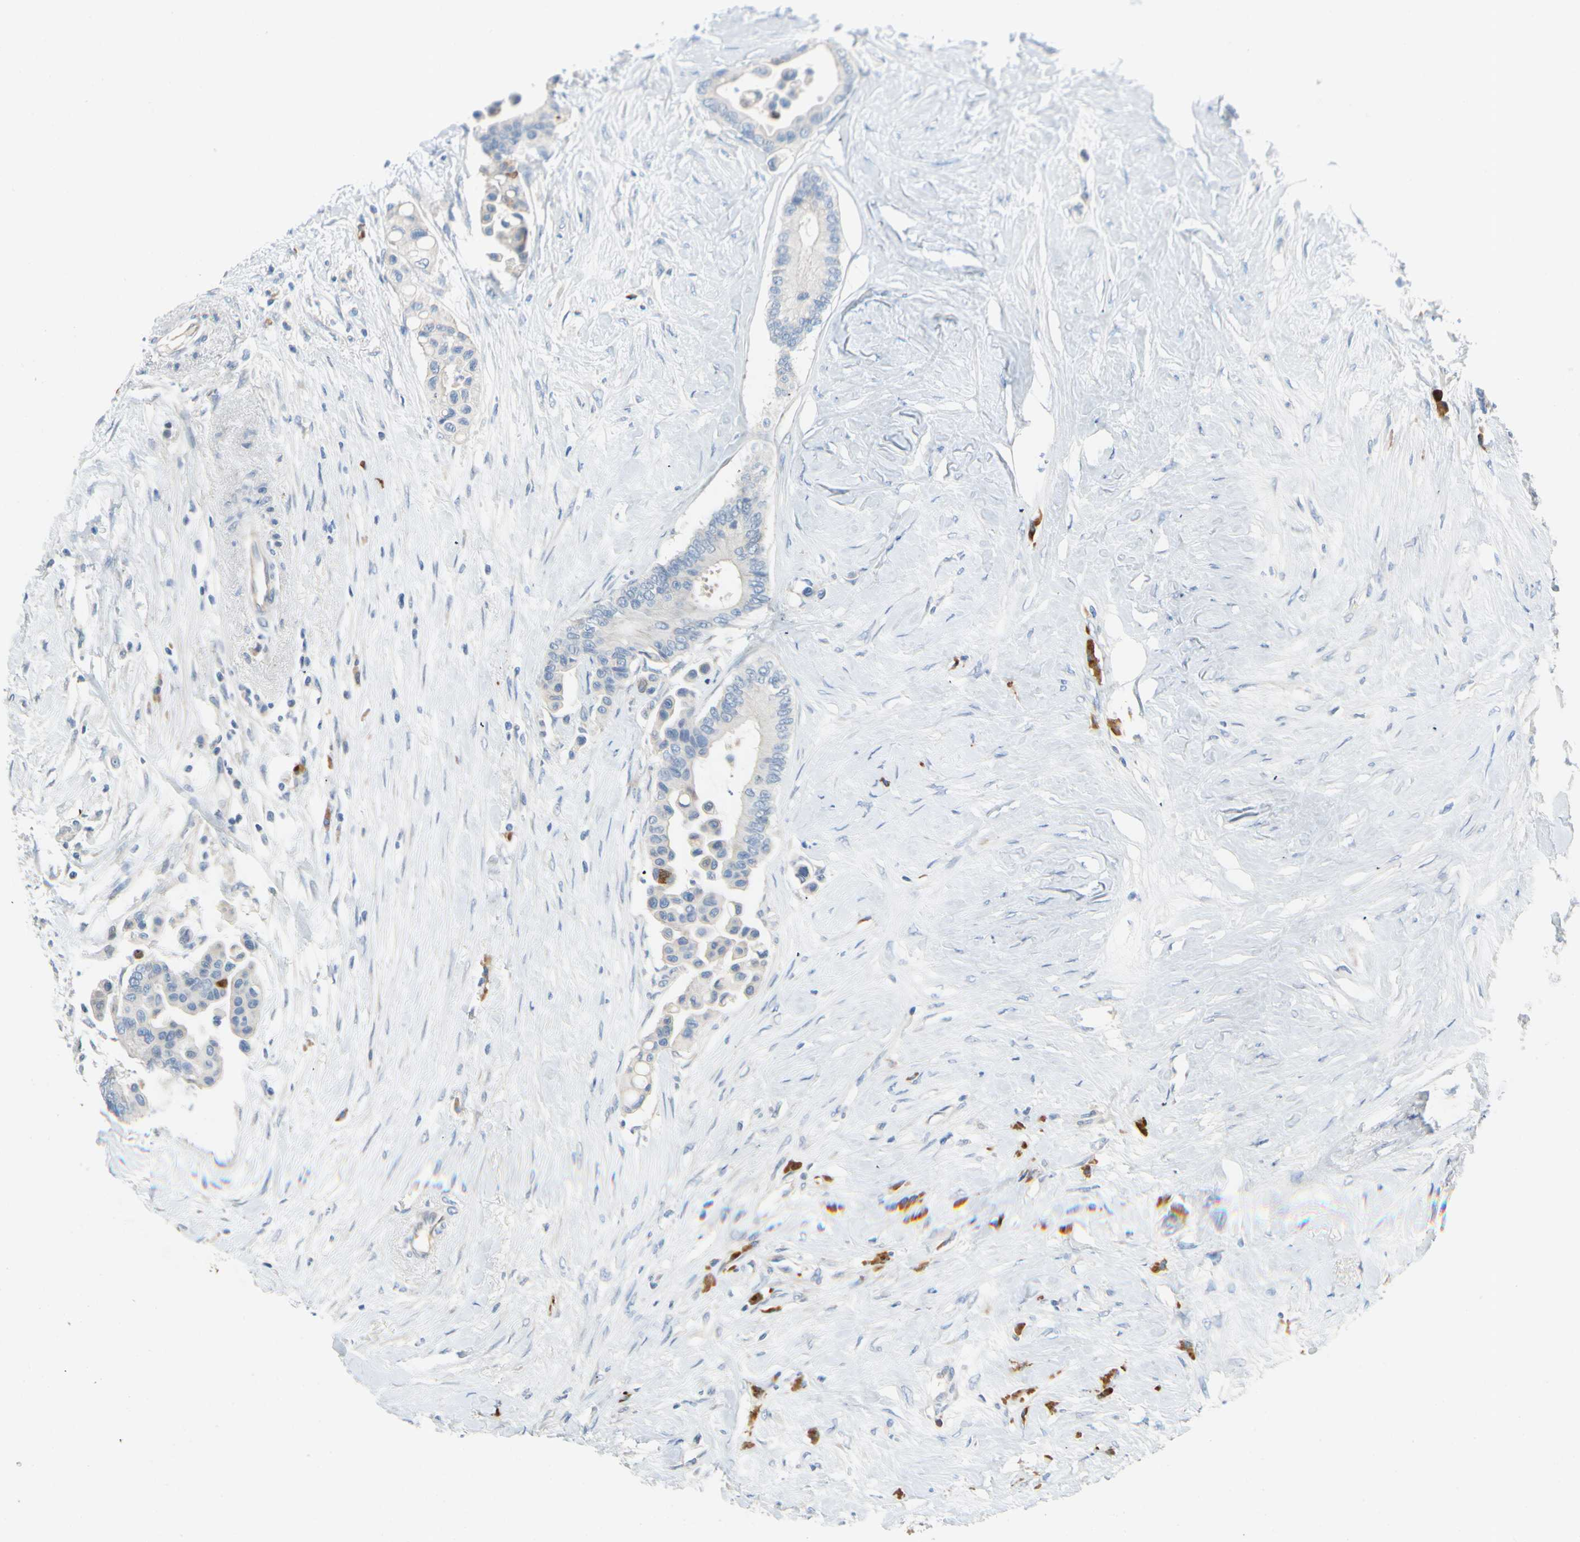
{"staining": {"intensity": "negative", "quantity": "none", "location": "none"}, "tissue": "colorectal cancer", "cell_type": "Tumor cells", "image_type": "cancer", "snomed": [{"axis": "morphology", "description": "Normal tissue, NOS"}, {"axis": "morphology", "description": "Adenocarcinoma, NOS"}, {"axis": "topography", "description": "Colon"}], "caption": "An immunohistochemistry (IHC) histopathology image of colorectal cancer (adenocarcinoma) is shown. There is no staining in tumor cells of colorectal cancer (adenocarcinoma). (DAB (3,3'-diaminobenzidine) immunohistochemistry (IHC) with hematoxylin counter stain).", "gene": "PPBP", "patient": {"sex": "male", "age": 82}}